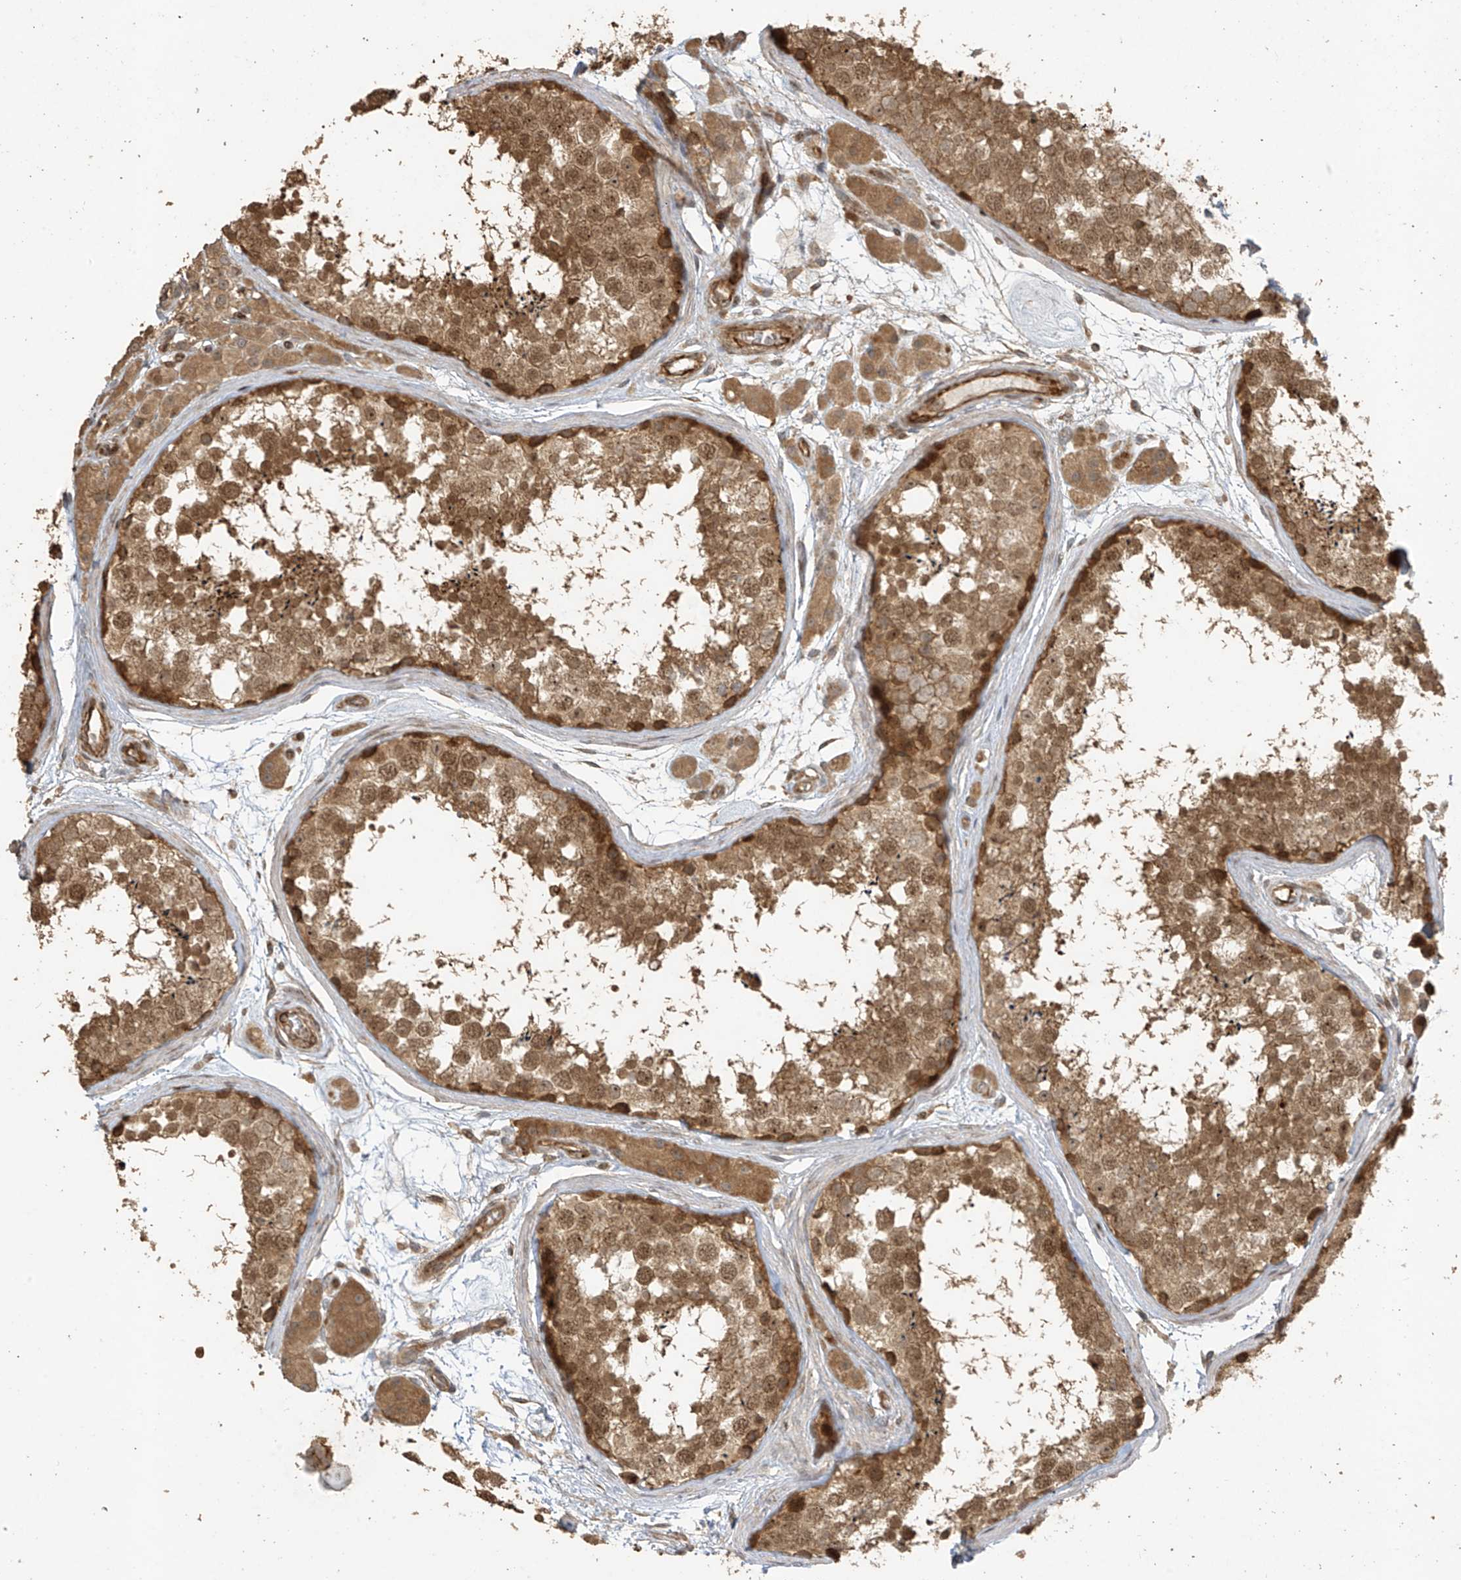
{"staining": {"intensity": "moderate", "quantity": ">75%", "location": "cytoplasmic/membranous,nuclear"}, "tissue": "testis", "cell_type": "Cells in seminiferous ducts", "image_type": "normal", "snomed": [{"axis": "morphology", "description": "Normal tissue, NOS"}, {"axis": "topography", "description": "Testis"}], "caption": "Immunohistochemical staining of unremarkable human testis shows medium levels of moderate cytoplasmic/membranous,nuclear positivity in approximately >75% of cells in seminiferous ducts. The protein of interest is stained brown, and the nuclei are stained in blue (DAB IHC with brightfield microscopy, high magnification).", "gene": "ZNF653", "patient": {"sex": "male", "age": 56}}